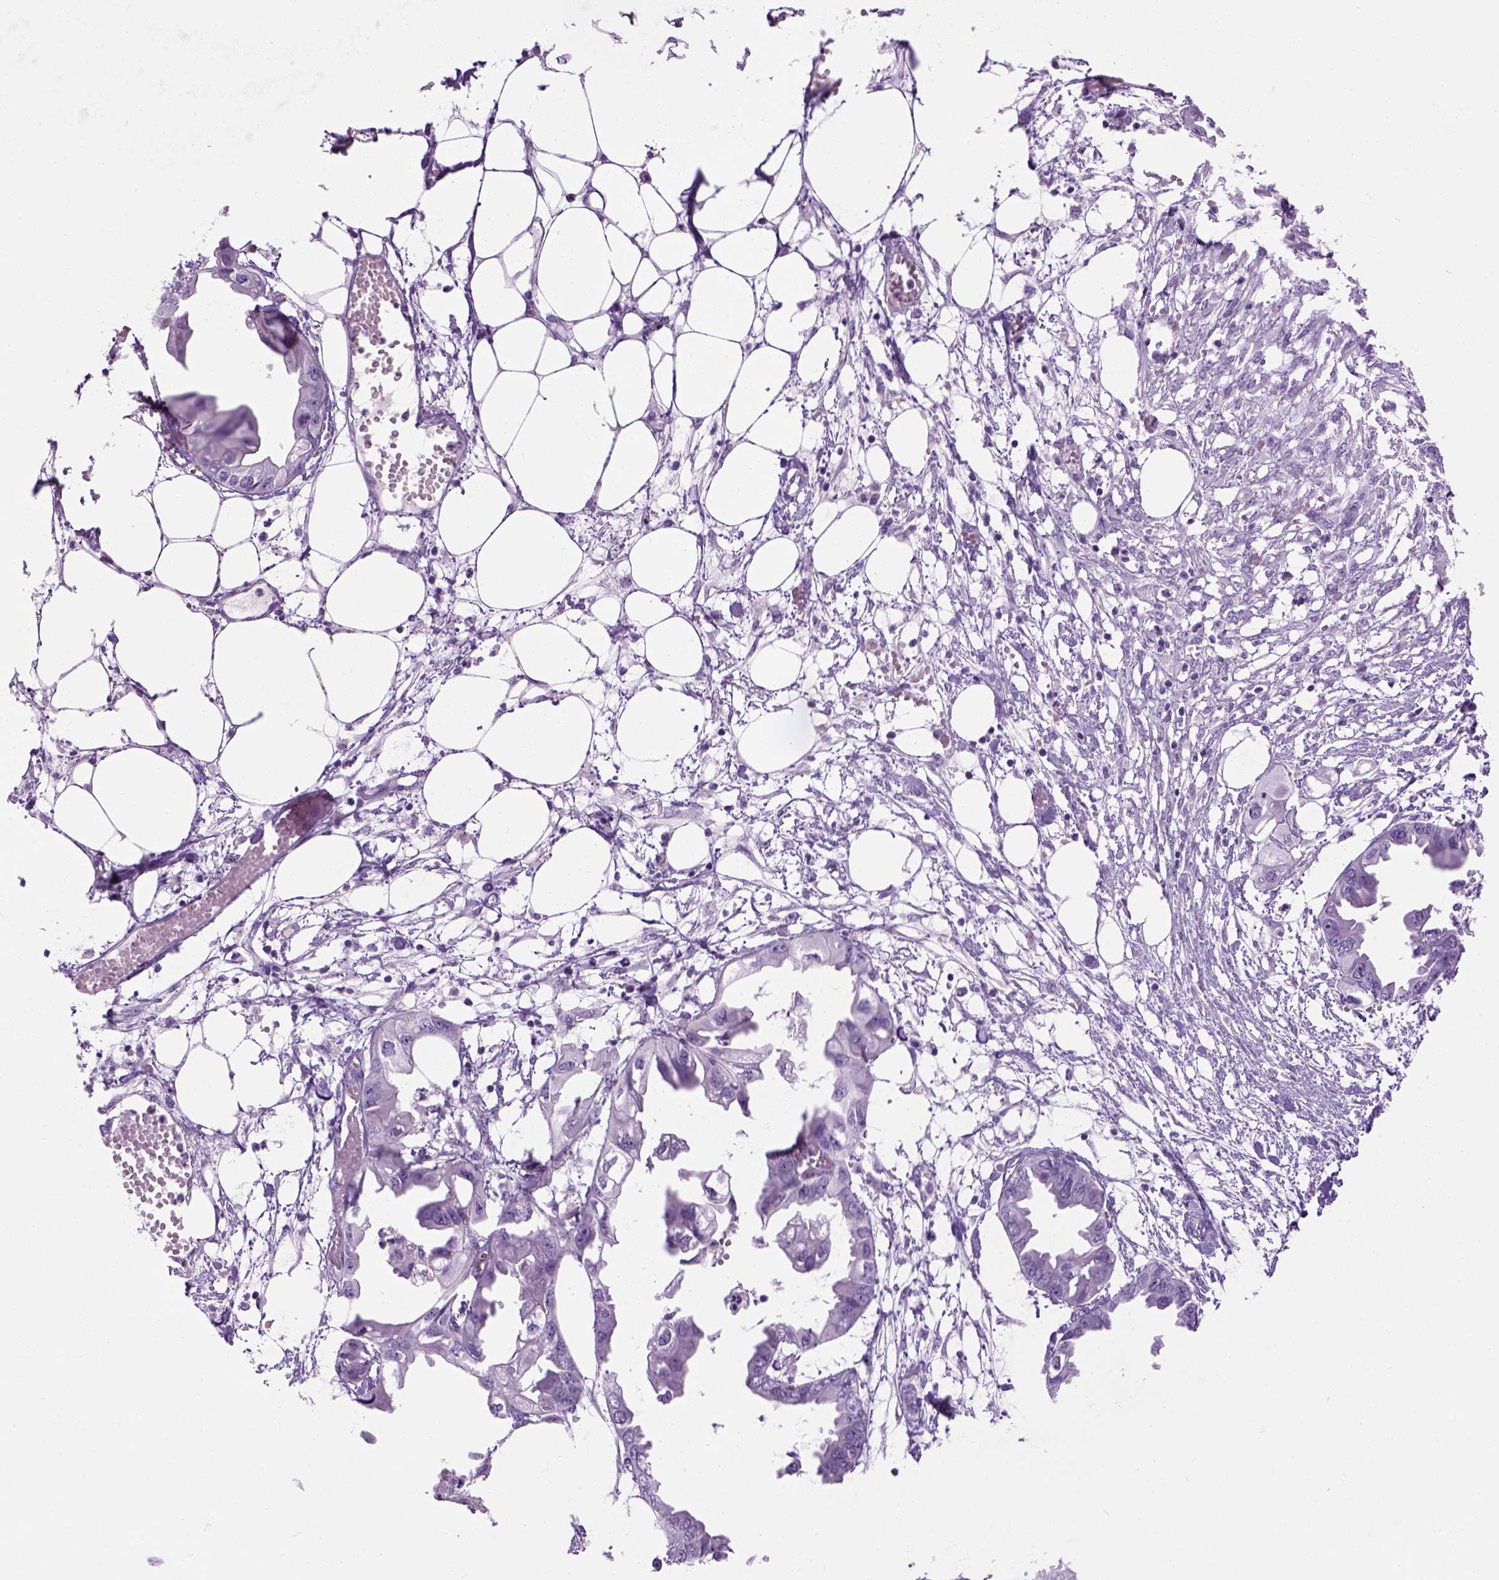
{"staining": {"intensity": "negative", "quantity": "none", "location": "none"}, "tissue": "endometrial cancer", "cell_type": "Tumor cells", "image_type": "cancer", "snomed": [{"axis": "morphology", "description": "Adenocarcinoma, NOS"}, {"axis": "morphology", "description": "Adenocarcinoma, metastatic, NOS"}, {"axis": "topography", "description": "Adipose tissue"}, {"axis": "topography", "description": "Endometrium"}], "caption": "Immunohistochemistry of human endometrial adenocarcinoma reveals no expression in tumor cells. (DAB immunohistochemistry (IHC), high magnification).", "gene": "GABRB2", "patient": {"sex": "female", "age": 67}}